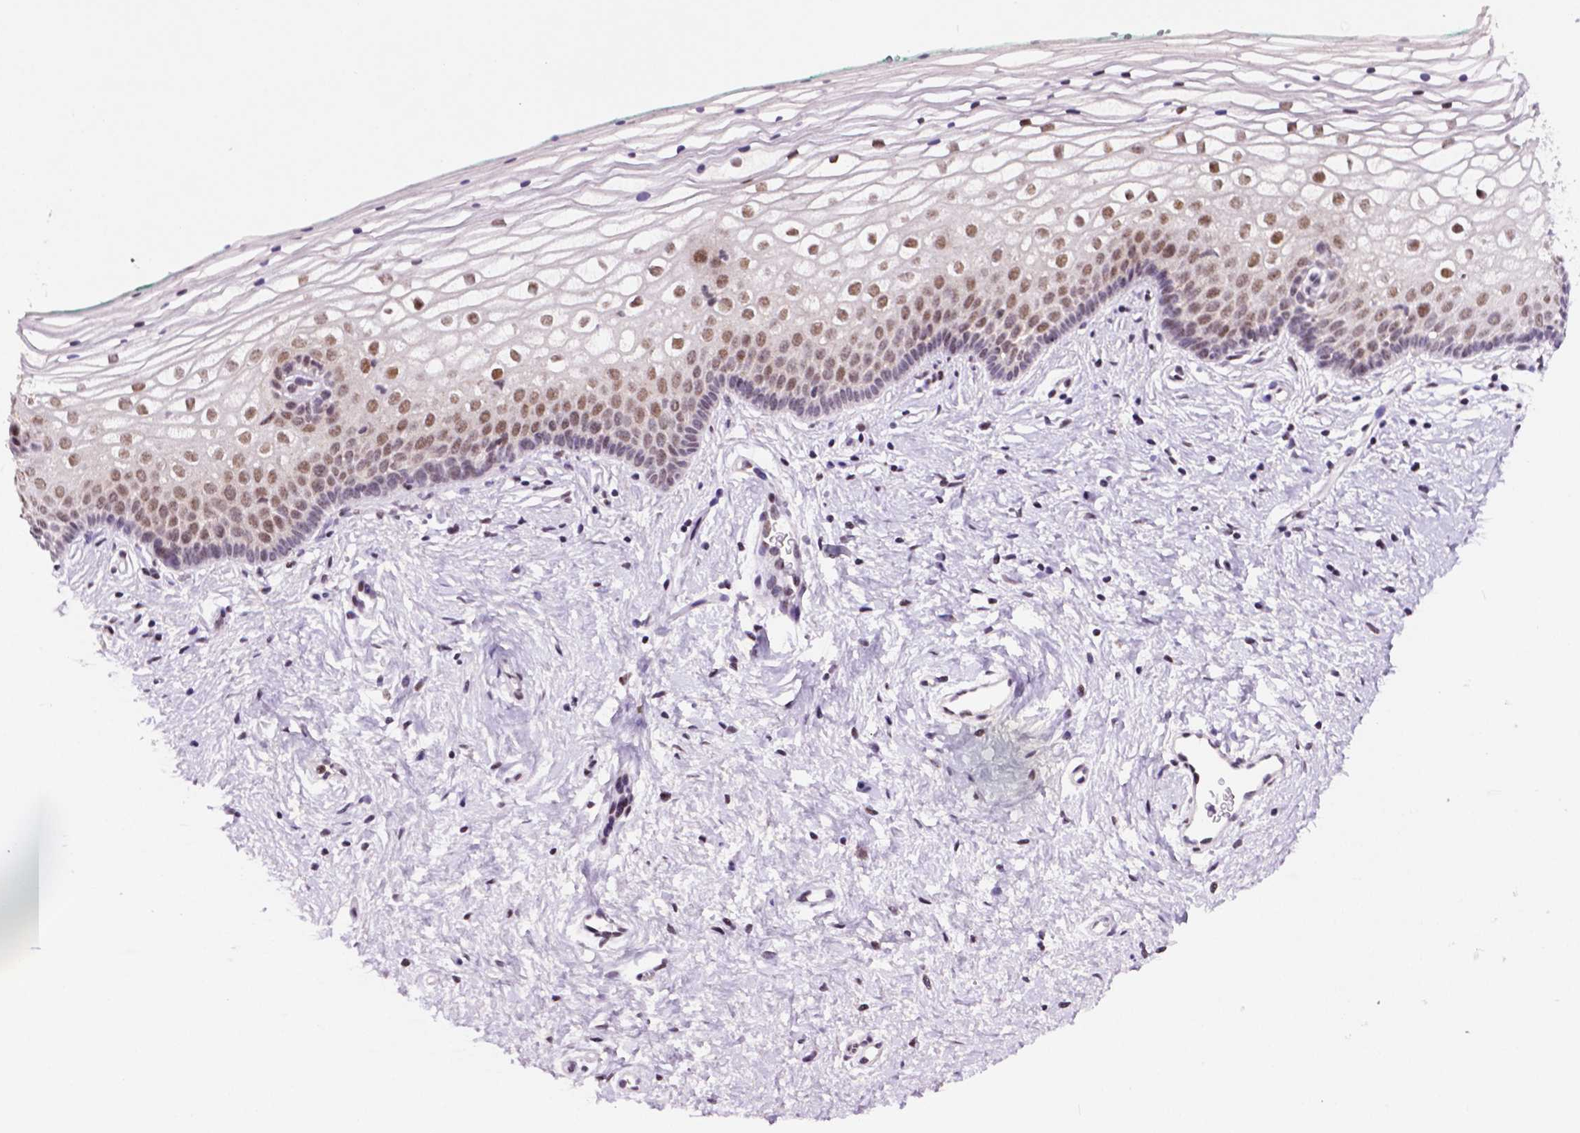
{"staining": {"intensity": "moderate", "quantity": "25%-75%", "location": "nuclear"}, "tissue": "vagina", "cell_type": "Squamous epithelial cells", "image_type": "normal", "snomed": [{"axis": "morphology", "description": "Normal tissue, NOS"}, {"axis": "topography", "description": "Vagina"}], "caption": "Moderate nuclear expression is appreciated in approximately 25%-75% of squamous epithelial cells in unremarkable vagina.", "gene": "NCOR1", "patient": {"sex": "female", "age": 36}}